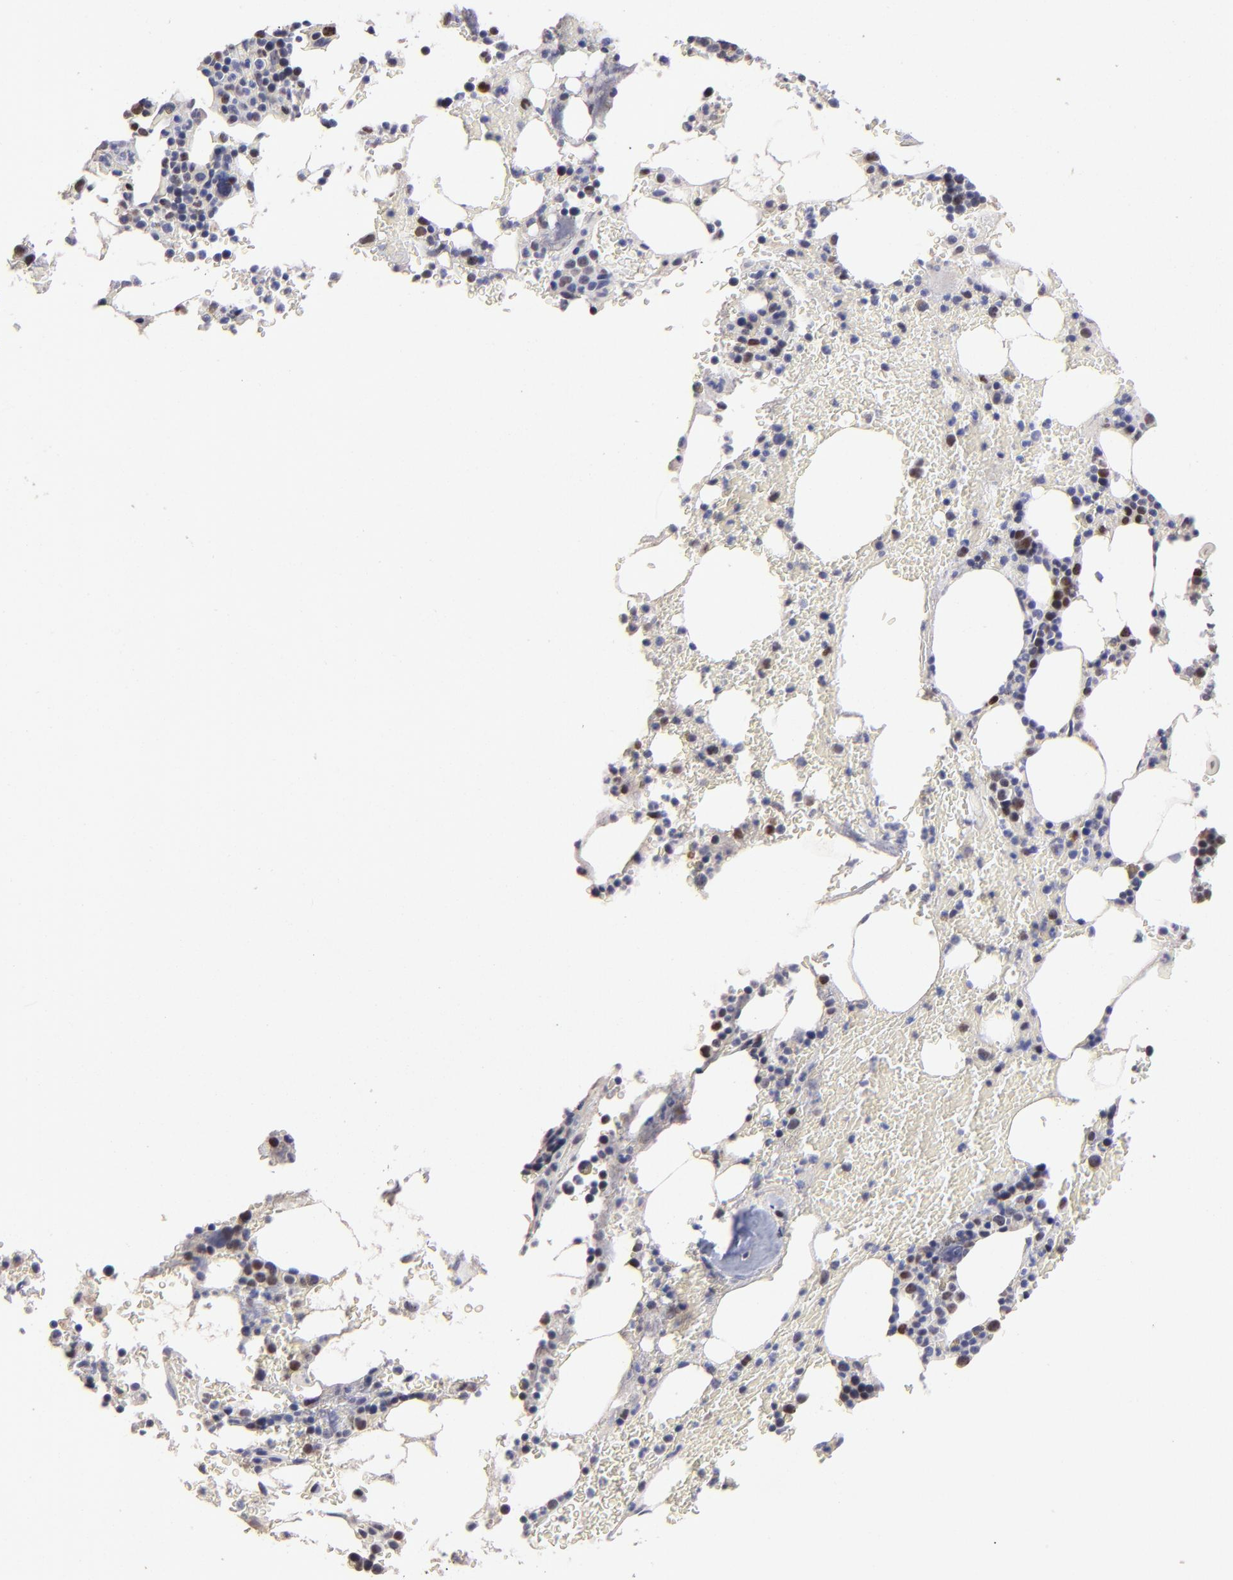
{"staining": {"intensity": "strong", "quantity": "25%-75%", "location": "nuclear"}, "tissue": "bone marrow", "cell_type": "Hematopoietic cells", "image_type": "normal", "snomed": [{"axis": "morphology", "description": "Normal tissue, NOS"}, {"axis": "topography", "description": "Bone marrow"}], "caption": "DAB immunohistochemical staining of normal bone marrow exhibits strong nuclear protein positivity in approximately 25%-75% of hematopoietic cells.", "gene": "DNMT1", "patient": {"sex": "female", "age": 73}}